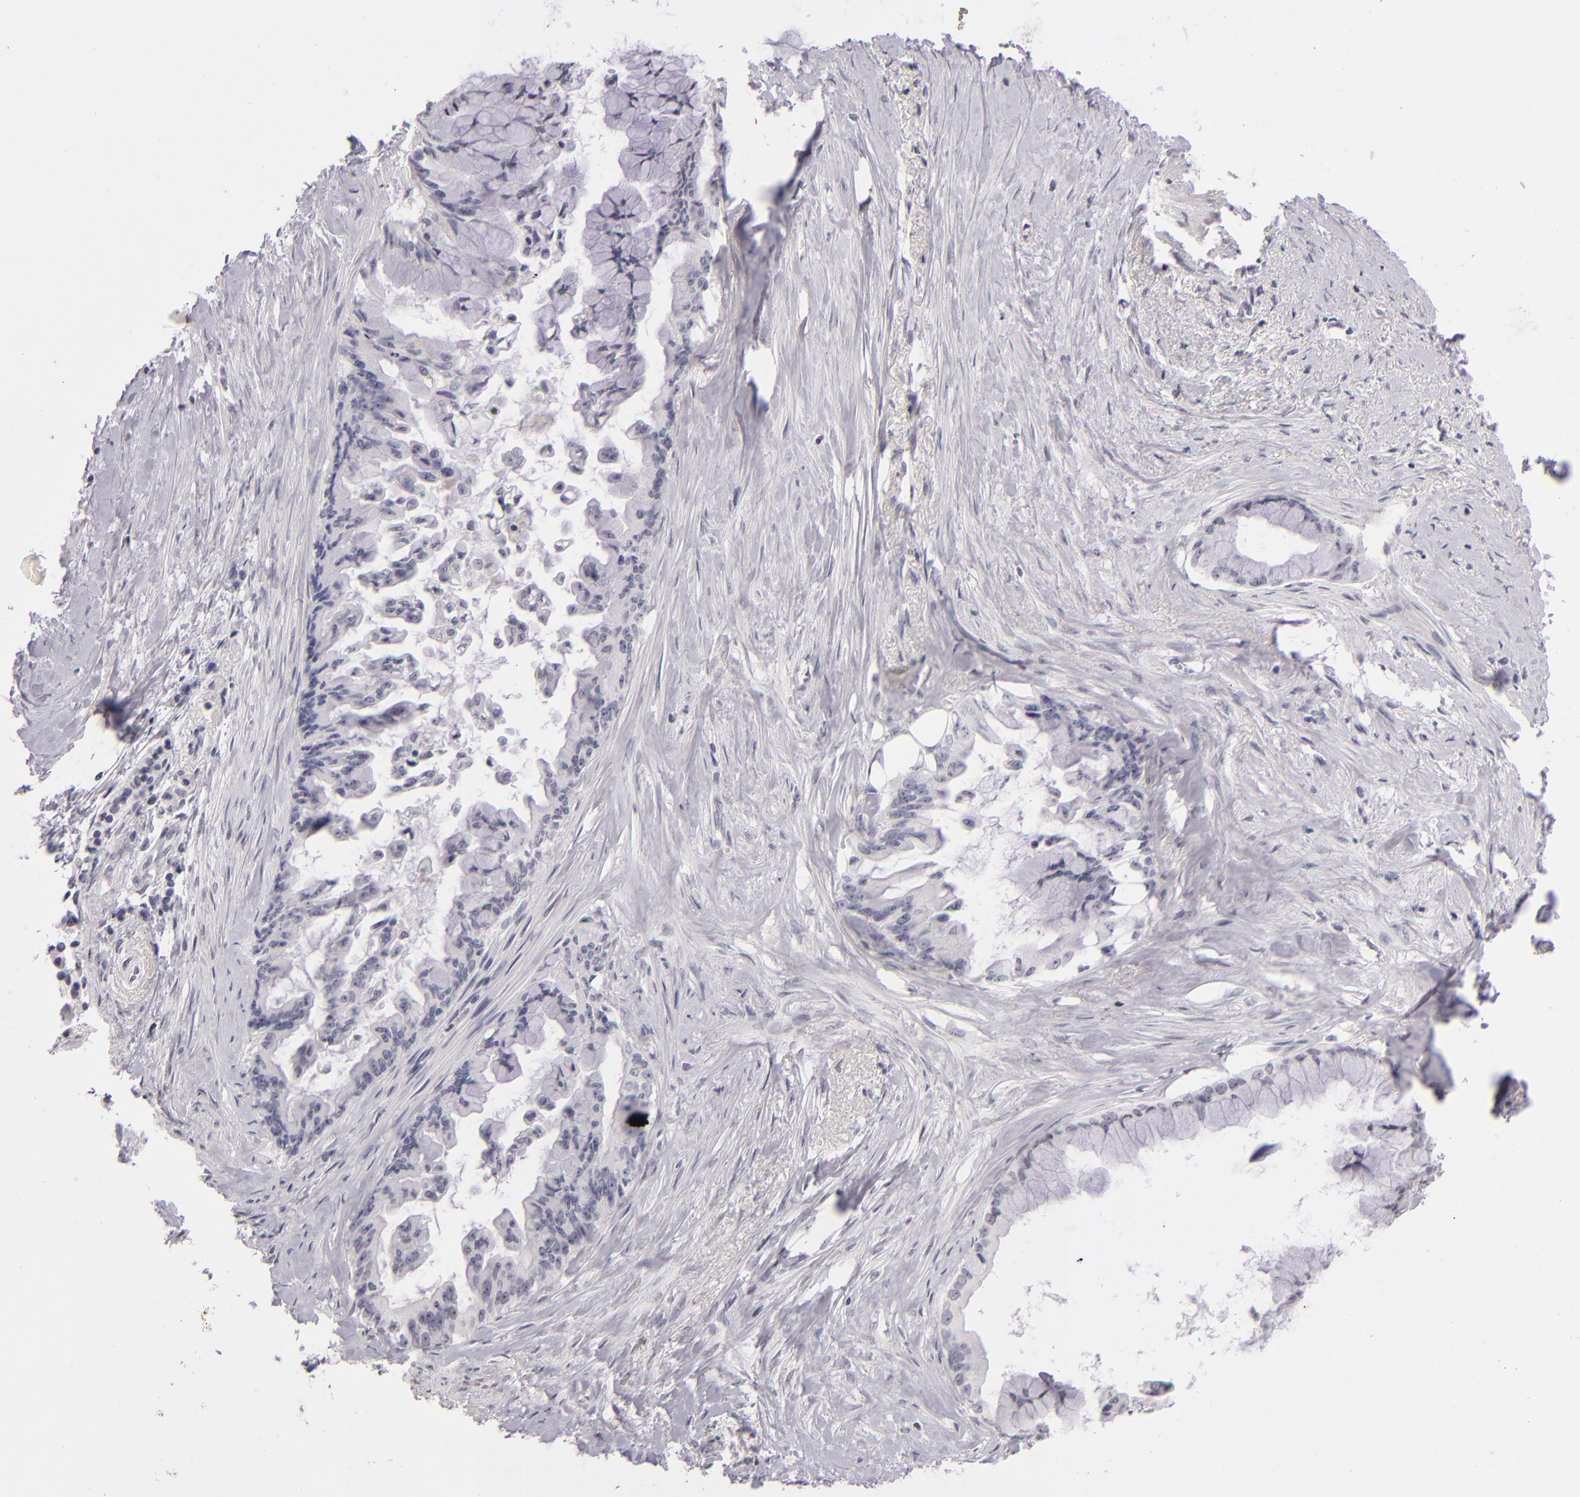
{"staining": {"intensity": "negative", "quantity": "none", "location": "none"}, "tissue": "pancreatic cancer", "cell_type": "Tumor cells", "image_type": "cancer", "snomed": [{"axis": "morphology", "description": "Adenocarcinoma, NOS"}, {"axis": "topography", "description": "Pancreas"}], "caption": "There is no significant expression in tumor cells of adenocarcinoma (pancreatic).", "gene": "CD40", "patient": {"sex": "male", "age": 59}}